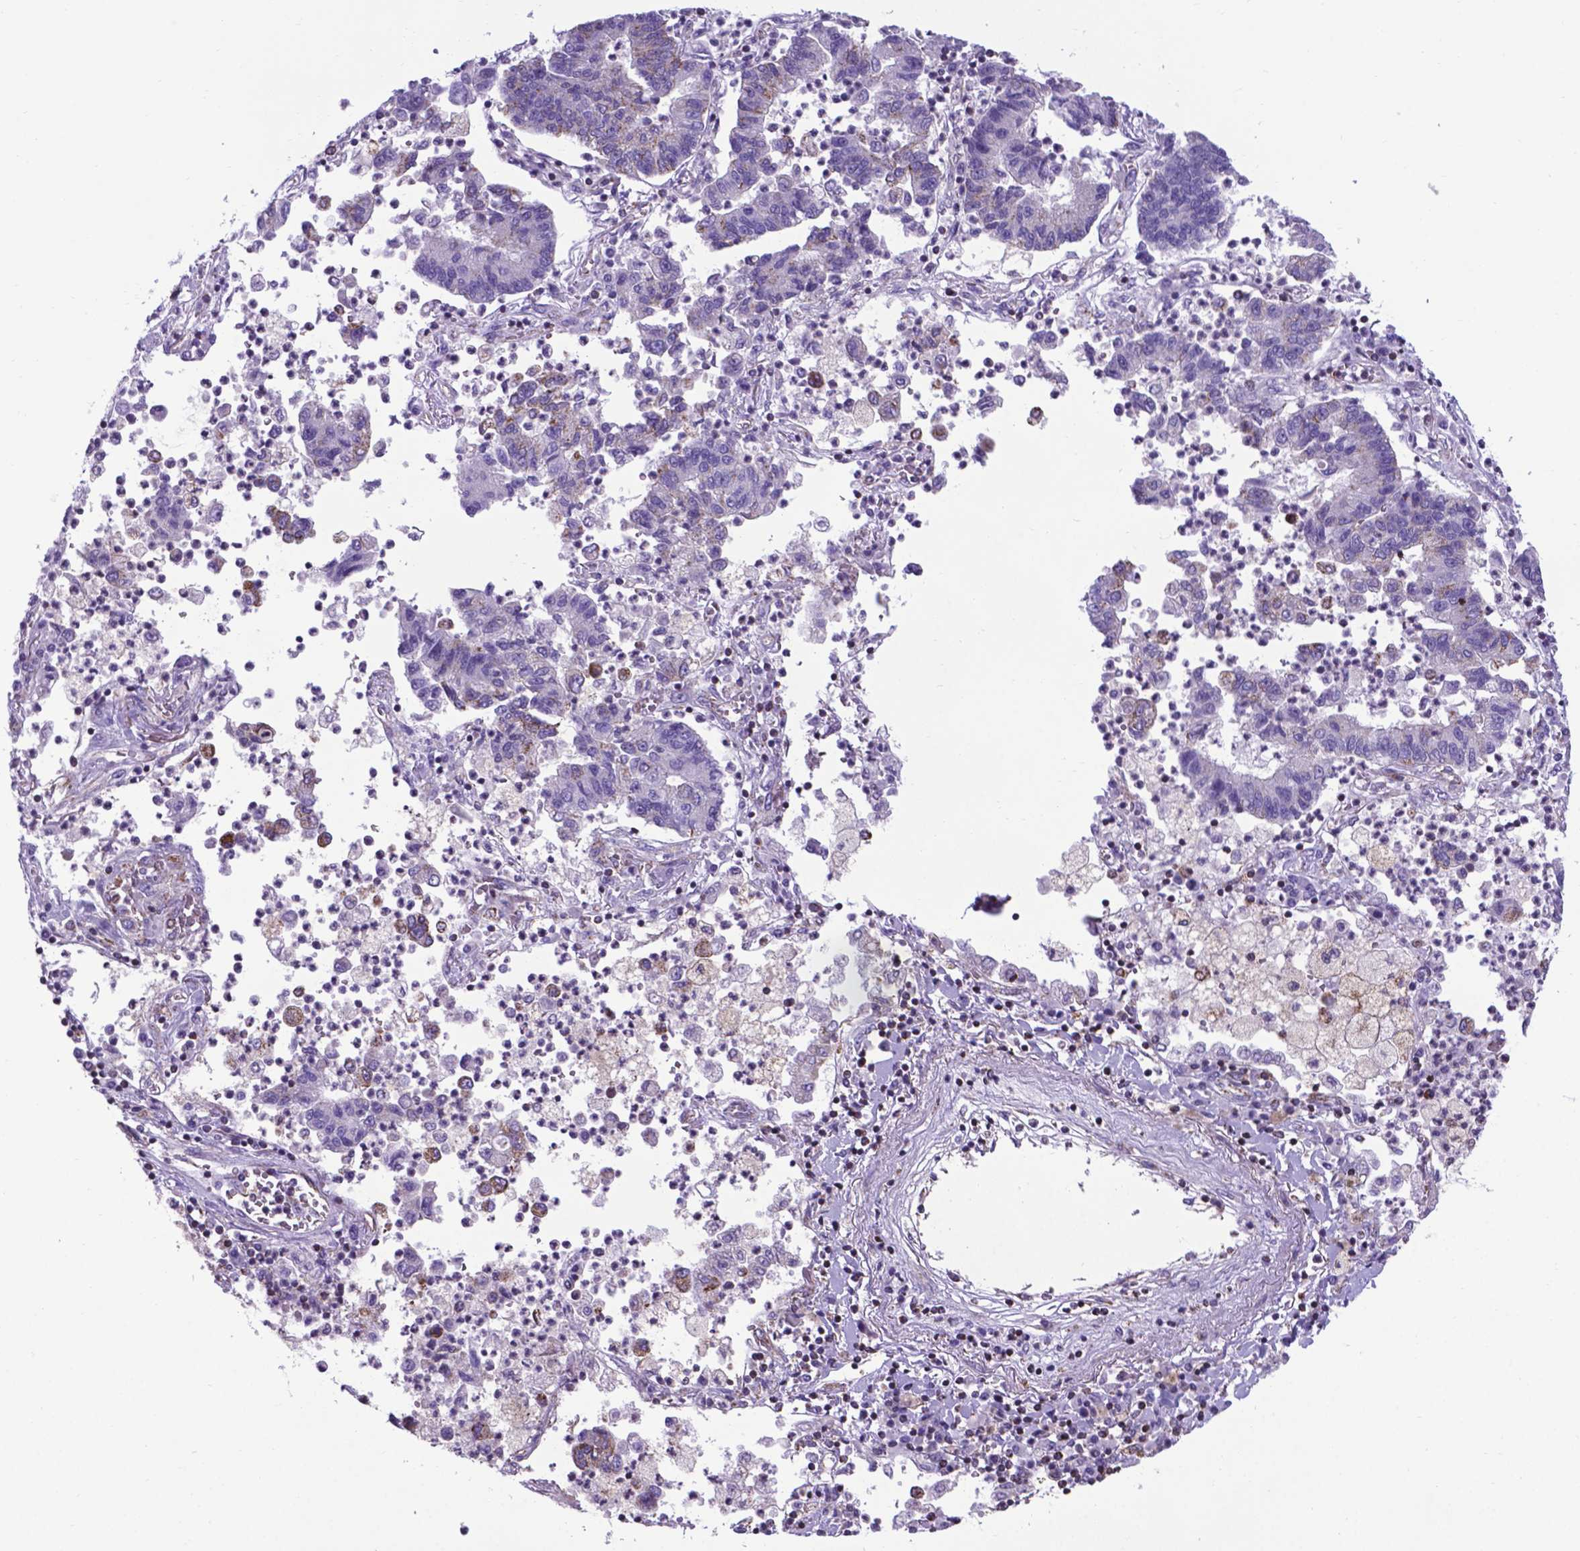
{"staining": {"intensity": "negative", "quantity": "none", "location": "none"}, "tissue": "lung cancer", "cell_type": "Tumor cells", "image_type": "cancer", "snomed": [{"axis": "morphology", "description": "Adenocarcinoma, NOS"}, {"axis": "topography", "description": "Lung"}], "caption": "Immunohistochemical staining of lung adenocarcinoma demonstrates no significant expression in tumor cells.", "gene": "POU3F3", "patient": {"sex": "female", "age": 57}}